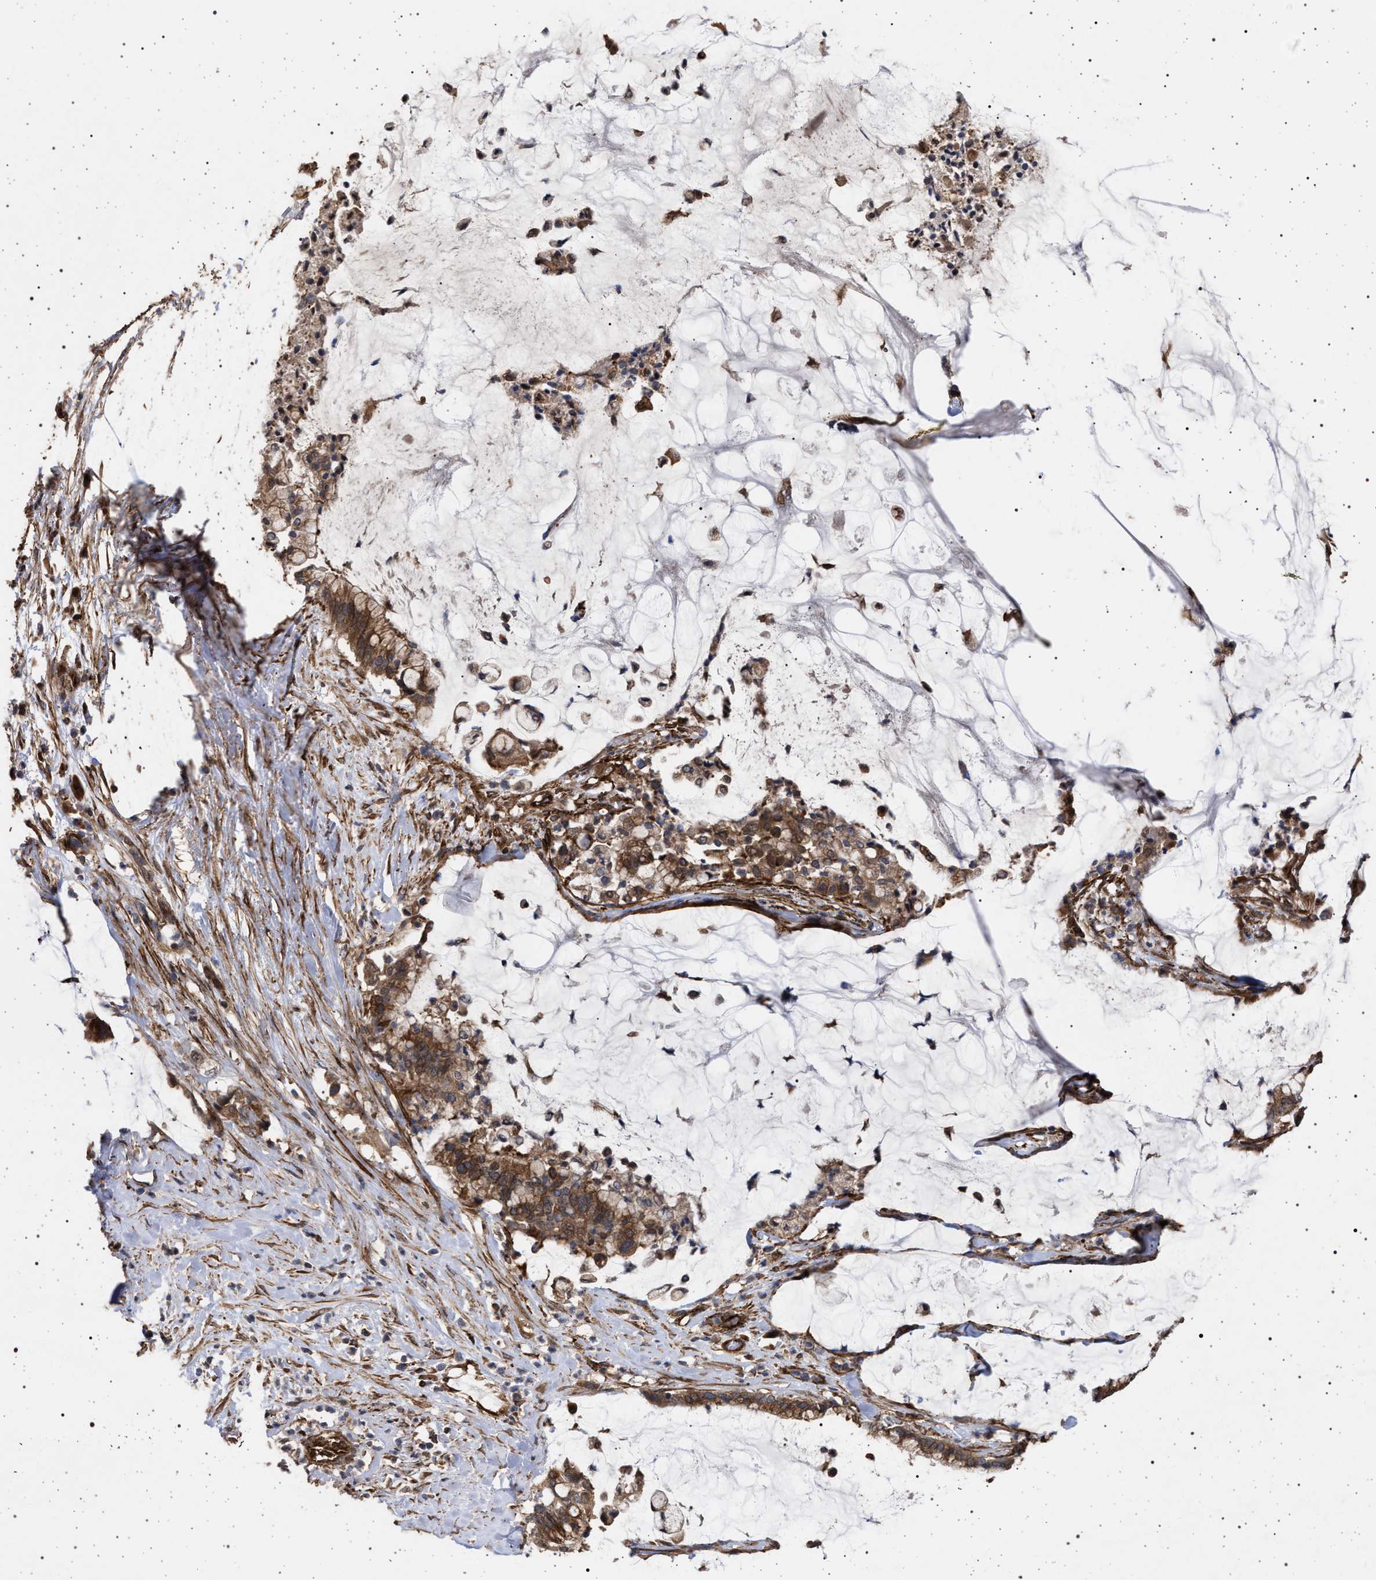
{"staining": {"intensity": "moderate", "quantity": ">75%", "location": "cytoplasmic/membranous"}, "tissue": "pancreatic cancer", "cell_type": "Tumor cells", "image_type": "cancer", "snomed": [{"axis": "morphology", "description": "Adenocarcinoma, NOS"}, {"axis": "topography", "description": "Pancreas"}], "caption": "Immunohistochemistry (DAB) staining of human pancreatic cancer demonstrates moderate cytoplasmic/membranous protein staining in approximately >75% of tumor cells. (Stains: DAB in brown, nuclei in blue, Microscopy: brightfield microscopy at high magnification).", "gene": "IFT20", "patient": {"sex": "male", "age": 41}}